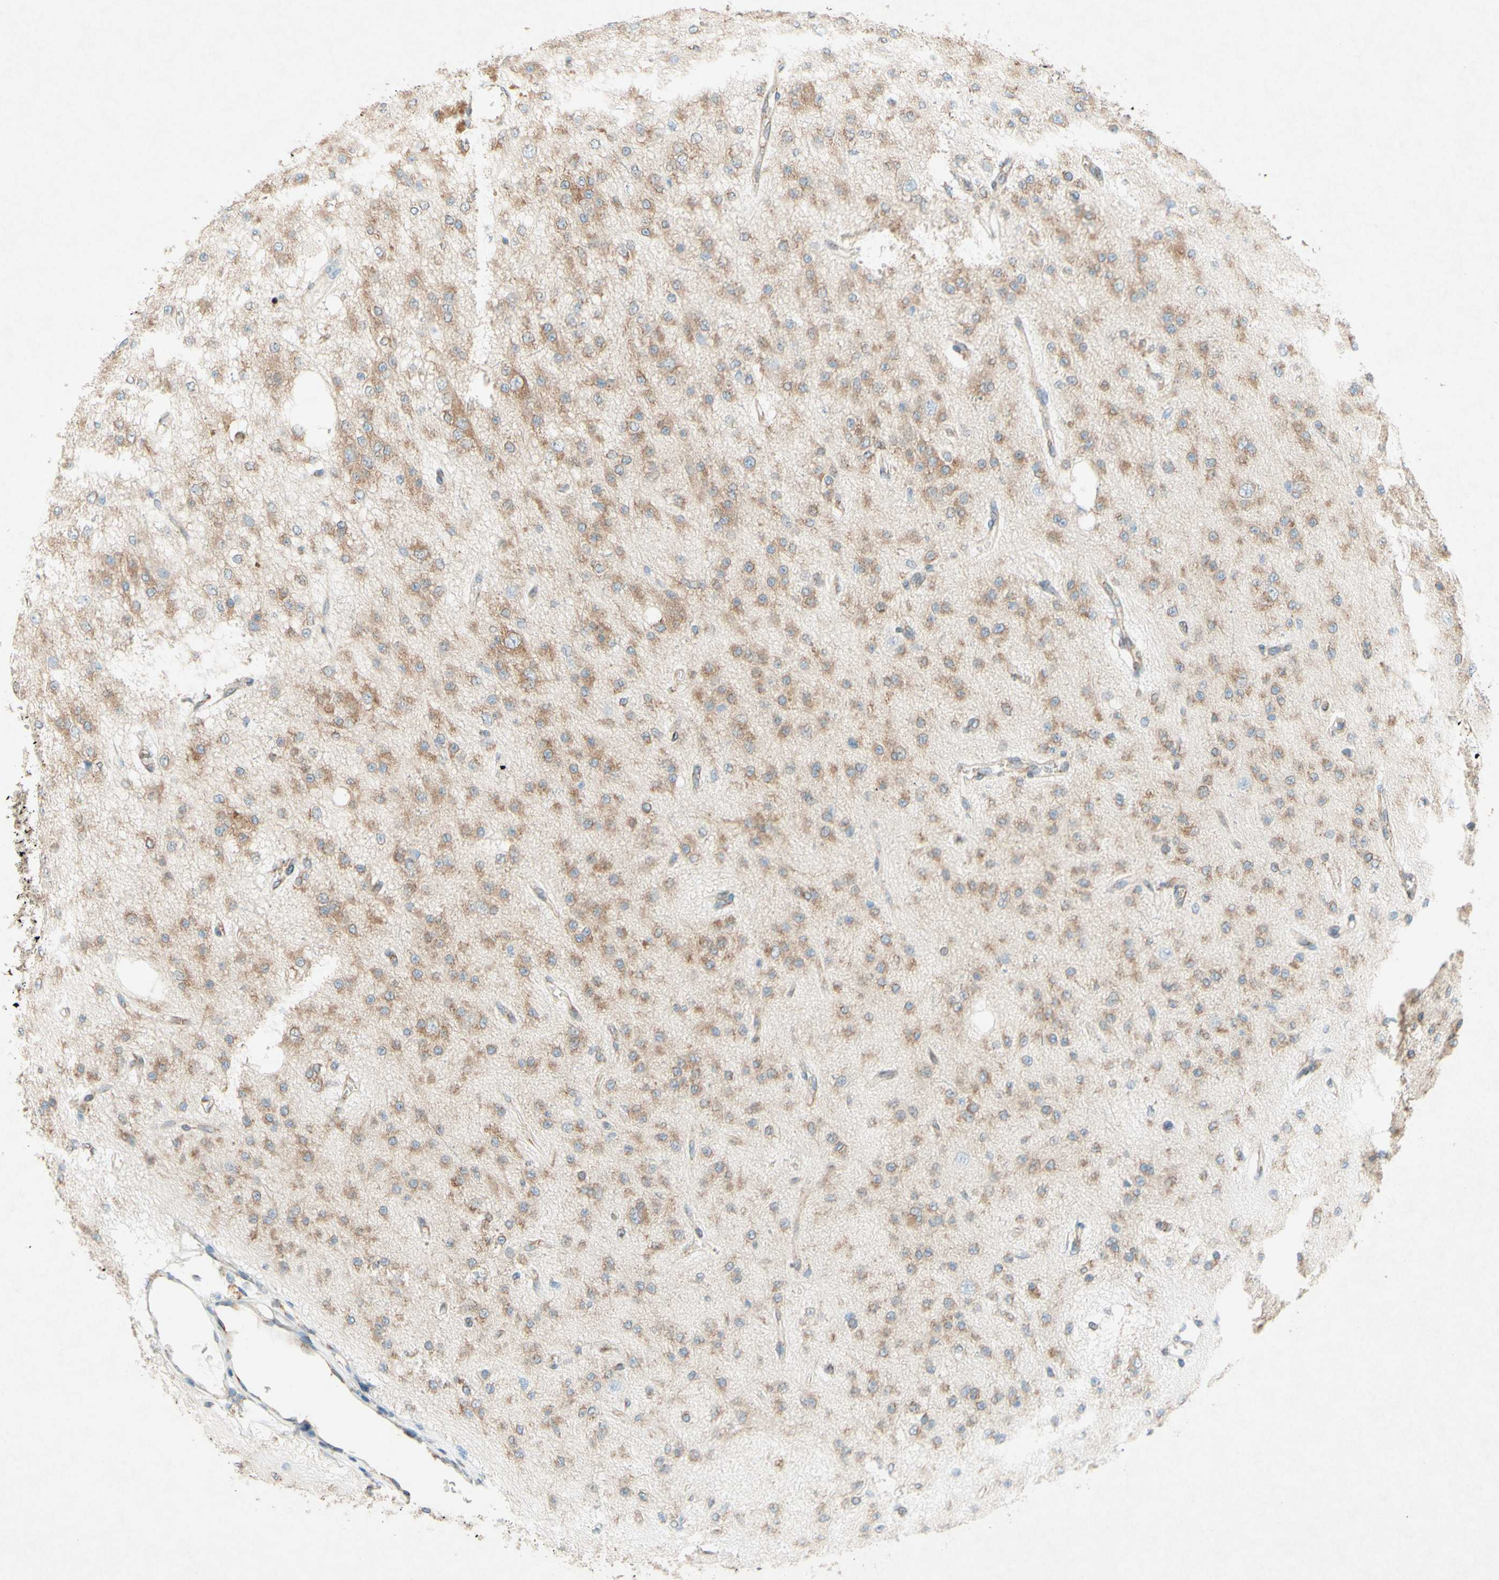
{"staining": {"intensity": "moderate", "quantity": ">75%", "location": "cytoplasmic/membranous"}, "tissue": "glioma", "cell_type": "Tumor cells", "image_type": "cancer", "snomed": [{"axis": "morphology", "description": "Glioma, malignant, Low grade"}, {"axis": "topography", "description": "Brain"}], "caption": "Malignant low-grade glioma stained for a protein shows moderate cytoplasmic/membranous positivity in tumor cells.", "gene": "PABPC1", "patient": {"sex": "male", "age": 38}}